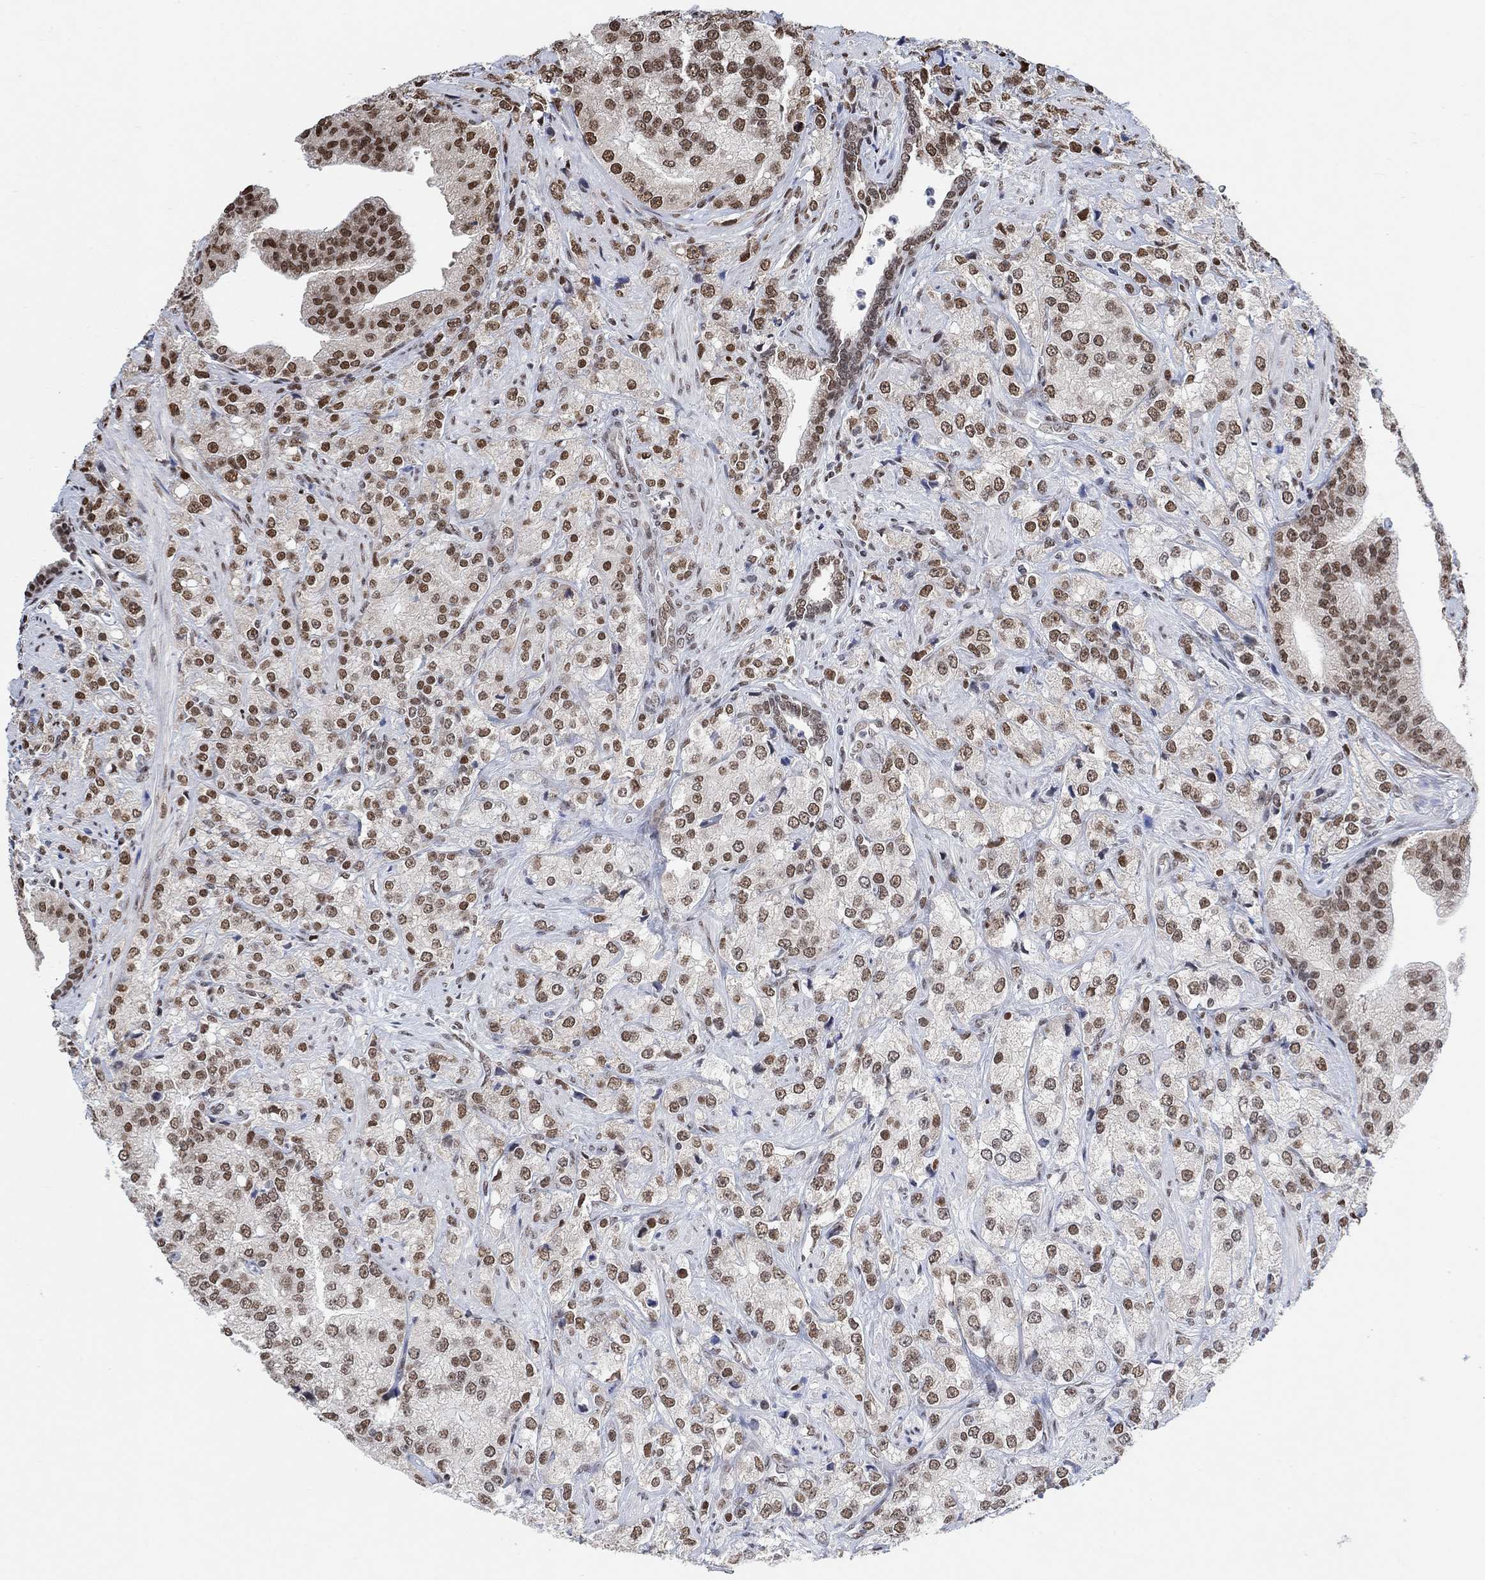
{"staining": {"intensity": "strong", "quantity": "25%-75%", "location": "nuclear"}, "tissue": "prostate cancer", "cell_type": "Tumor cells", "image_type": "cancer", "snomed": [{"axis": "morphology", "description": "Adenocarcinoma, NOS"}, {"axis": "topography", "description": "Prostate and seminal vesicle, NOS"}, {"axis": "topography", "description": "Prostate"}], "caption": "Immunohistochemistry (IHC) of human prostate adenocarcinoma shows high levels of strong nuclear expression in approximately 25%-75% of tumor cells. (DAB IHC with brightfield microscopy, high magnification).", "gene": "USP39", "patient": {"sex": "male", "age": 68}}